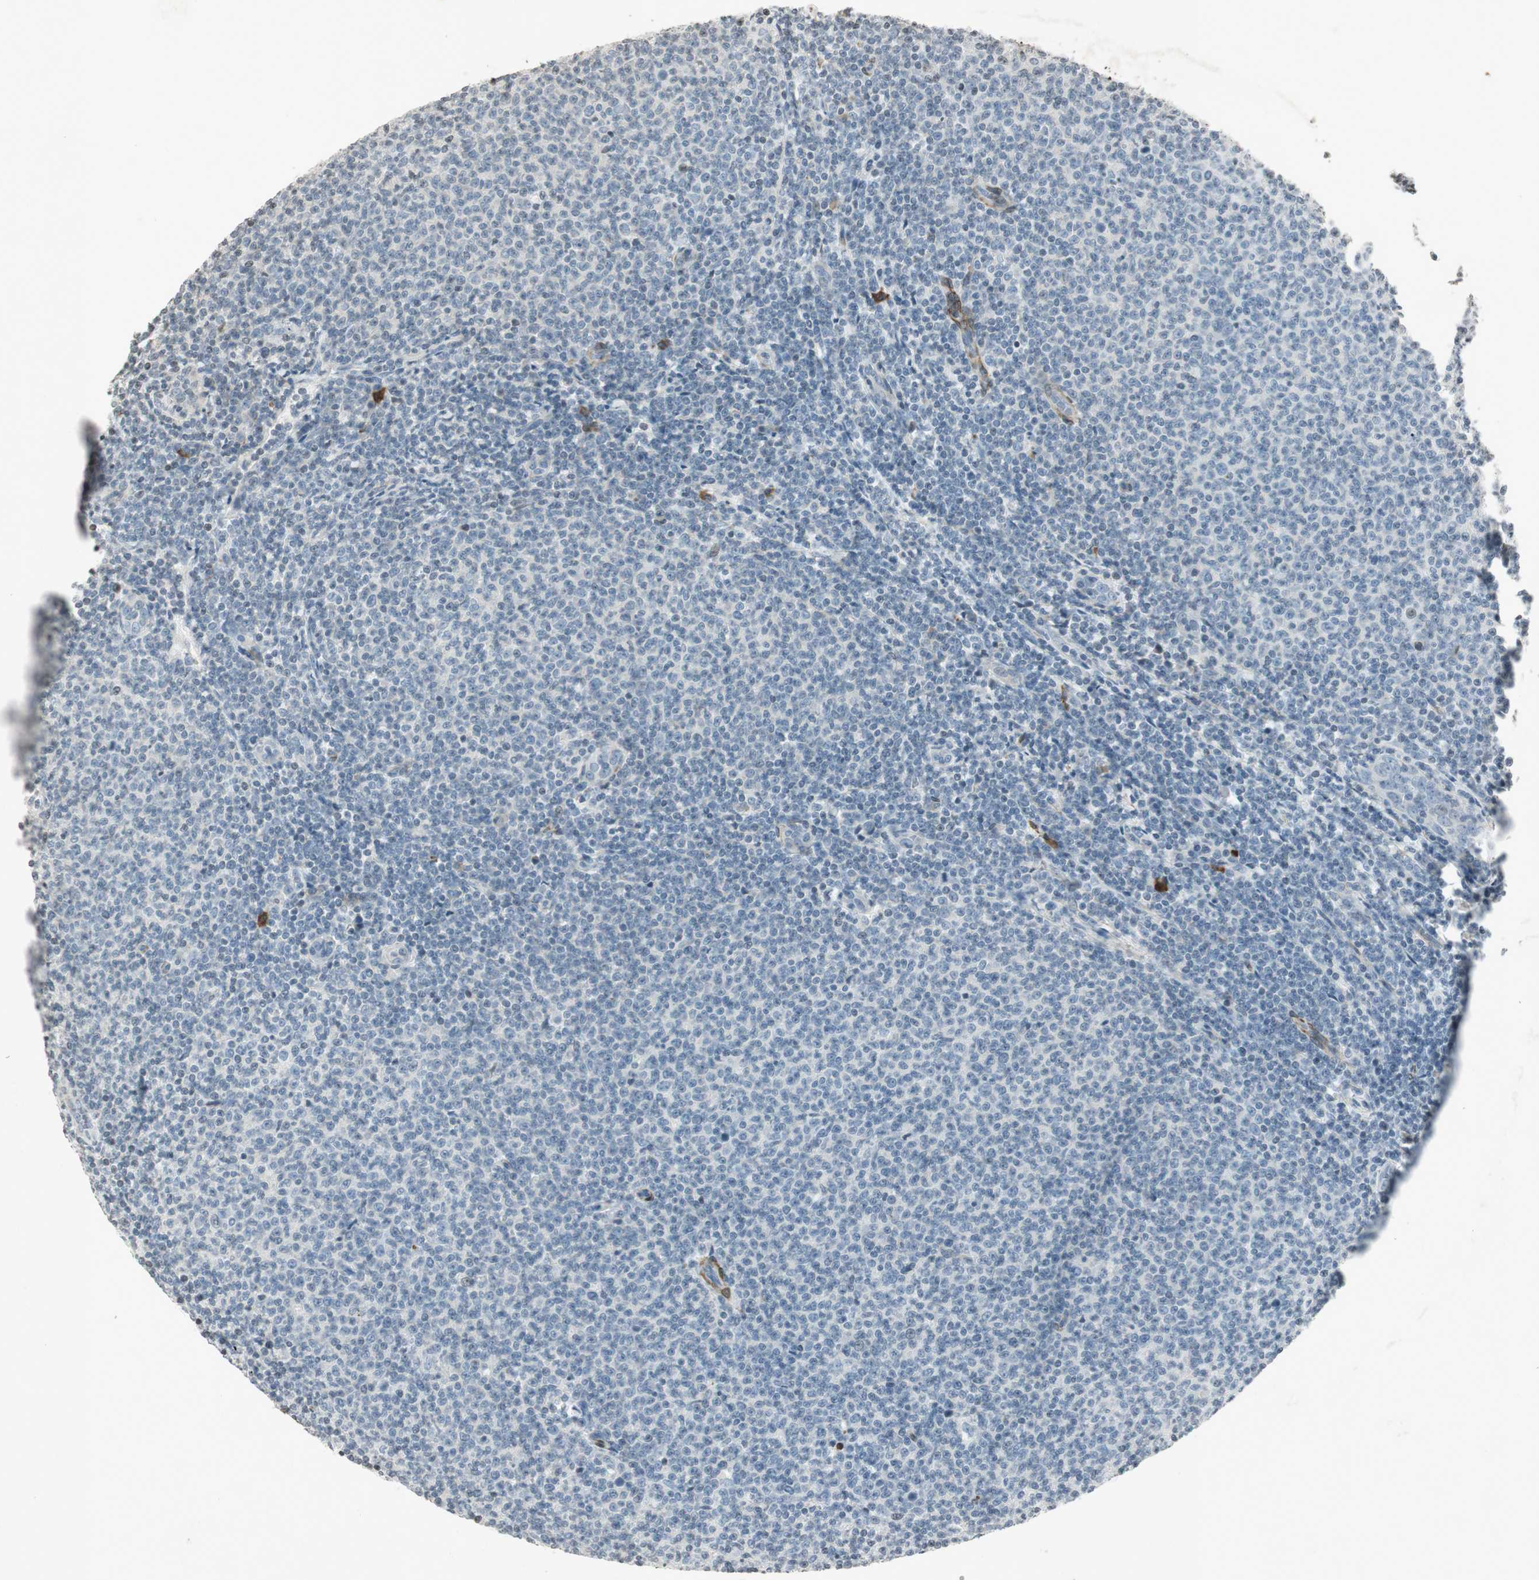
{"staining": {"intensity": "negative", "quantity": "none", "location": "none"}, "tissue": "lymphoma", "cell_type": "Tumor cells", "image_type": "cancer", "snomed": [{"axis": "morphology", "description": "Malignant lymphoma, non-Hodgkin's type, Low grade"}, {"axis": "topography", "description": "Lymph node"}], "caption": "Immunohistochemical staining of lymphoma demonstrates no significant positivity in tumor cells.", "gene": "PRKG1", "patient": {"sex": "male", "age": 66}}